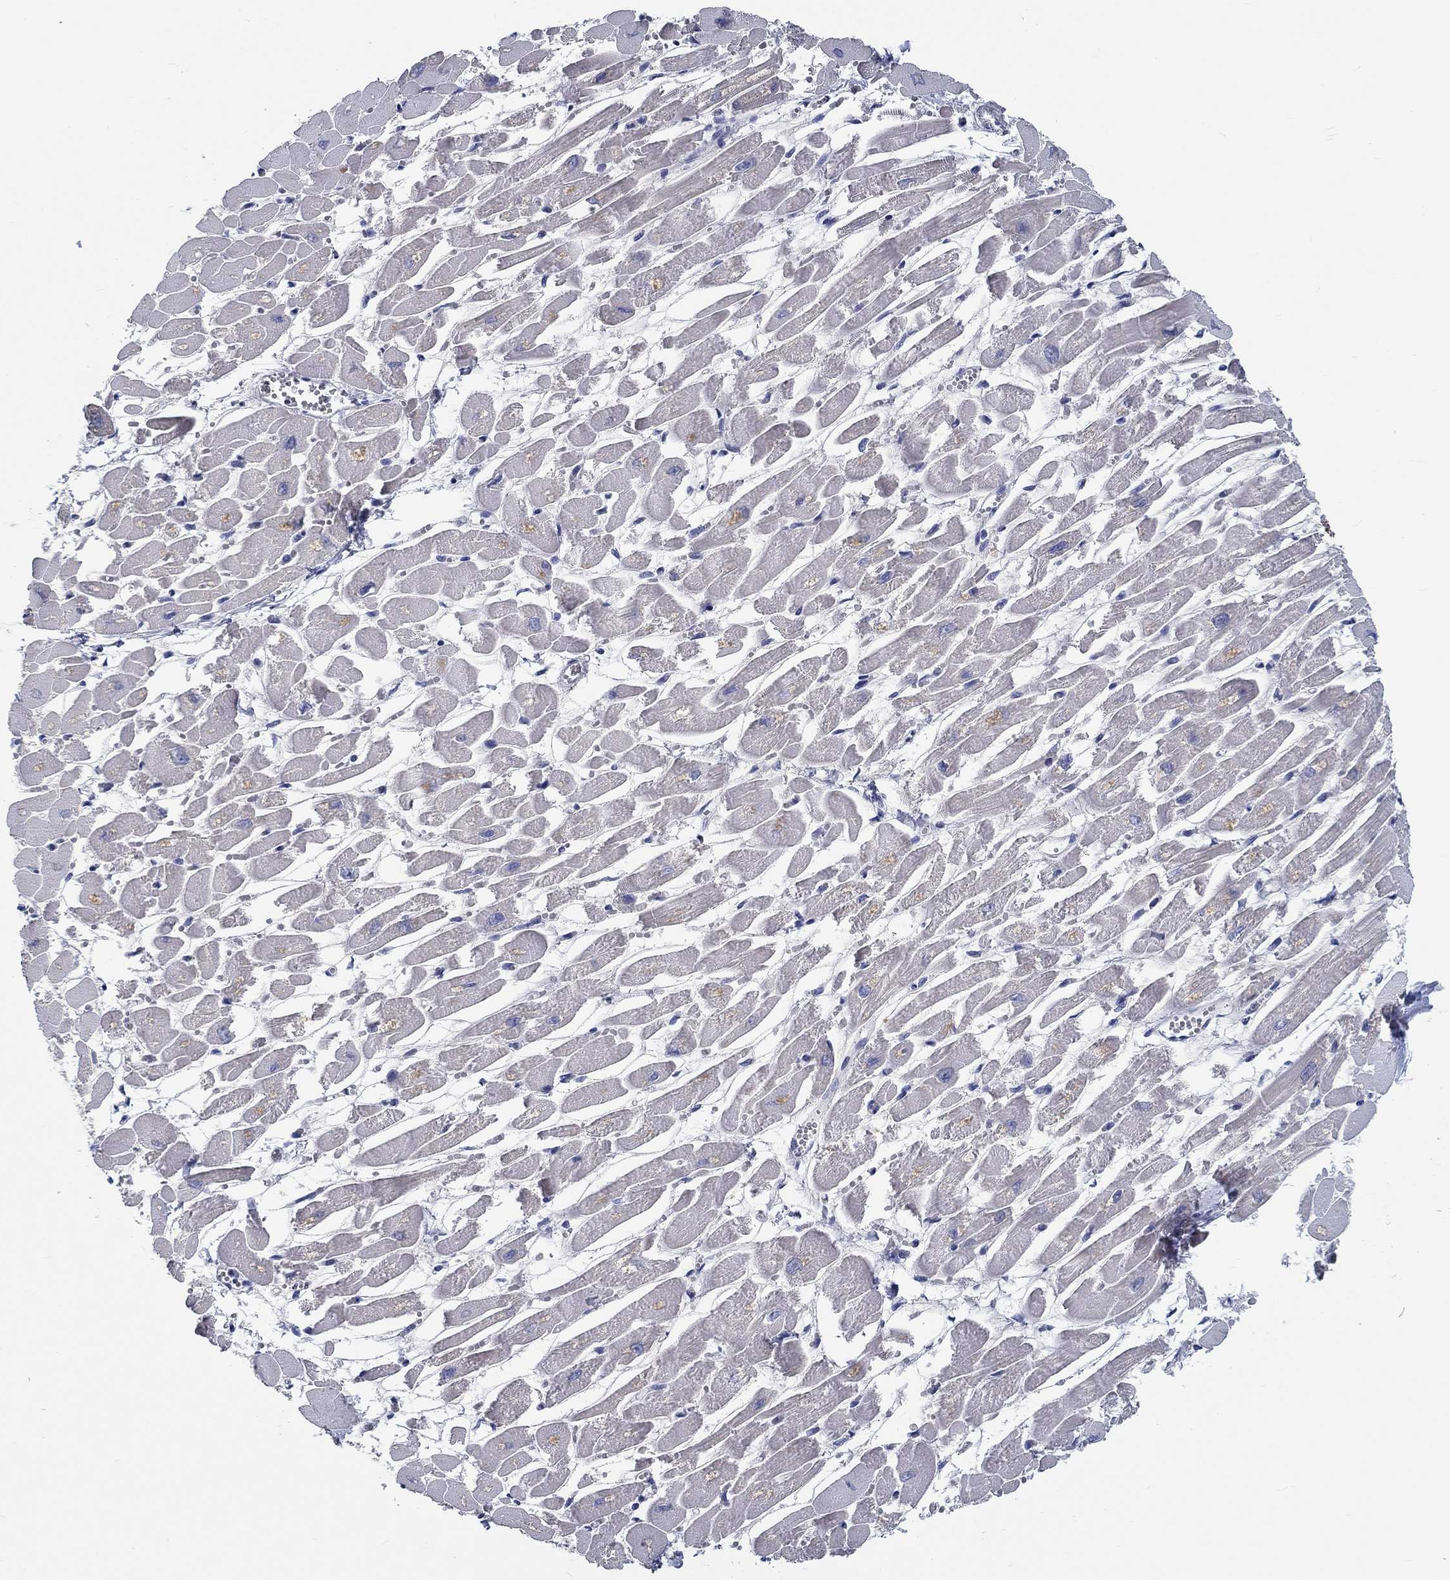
{"staining": {"intensity": "negative", "quantity": "none", "location": "none"}, "tissue": "heart muscle", "cell_type": "Cardiomyocytes", "image_type": "normal", "snomed": [{"axis": "morphology", "description": "Normal tissue, NOS"}, {"axis": "topography", "description": "Heart"}], "caption": "Histopathology image shows no protein staining in cardiomyocytes of benign heart muscle. (DAB (3,3'-diaminobenzidine) immunohistochemistry visualized using brightfield microscopy, high magnification).", "gene": "MYBPC1", "patient": {"sex": "female", "age": 52}}